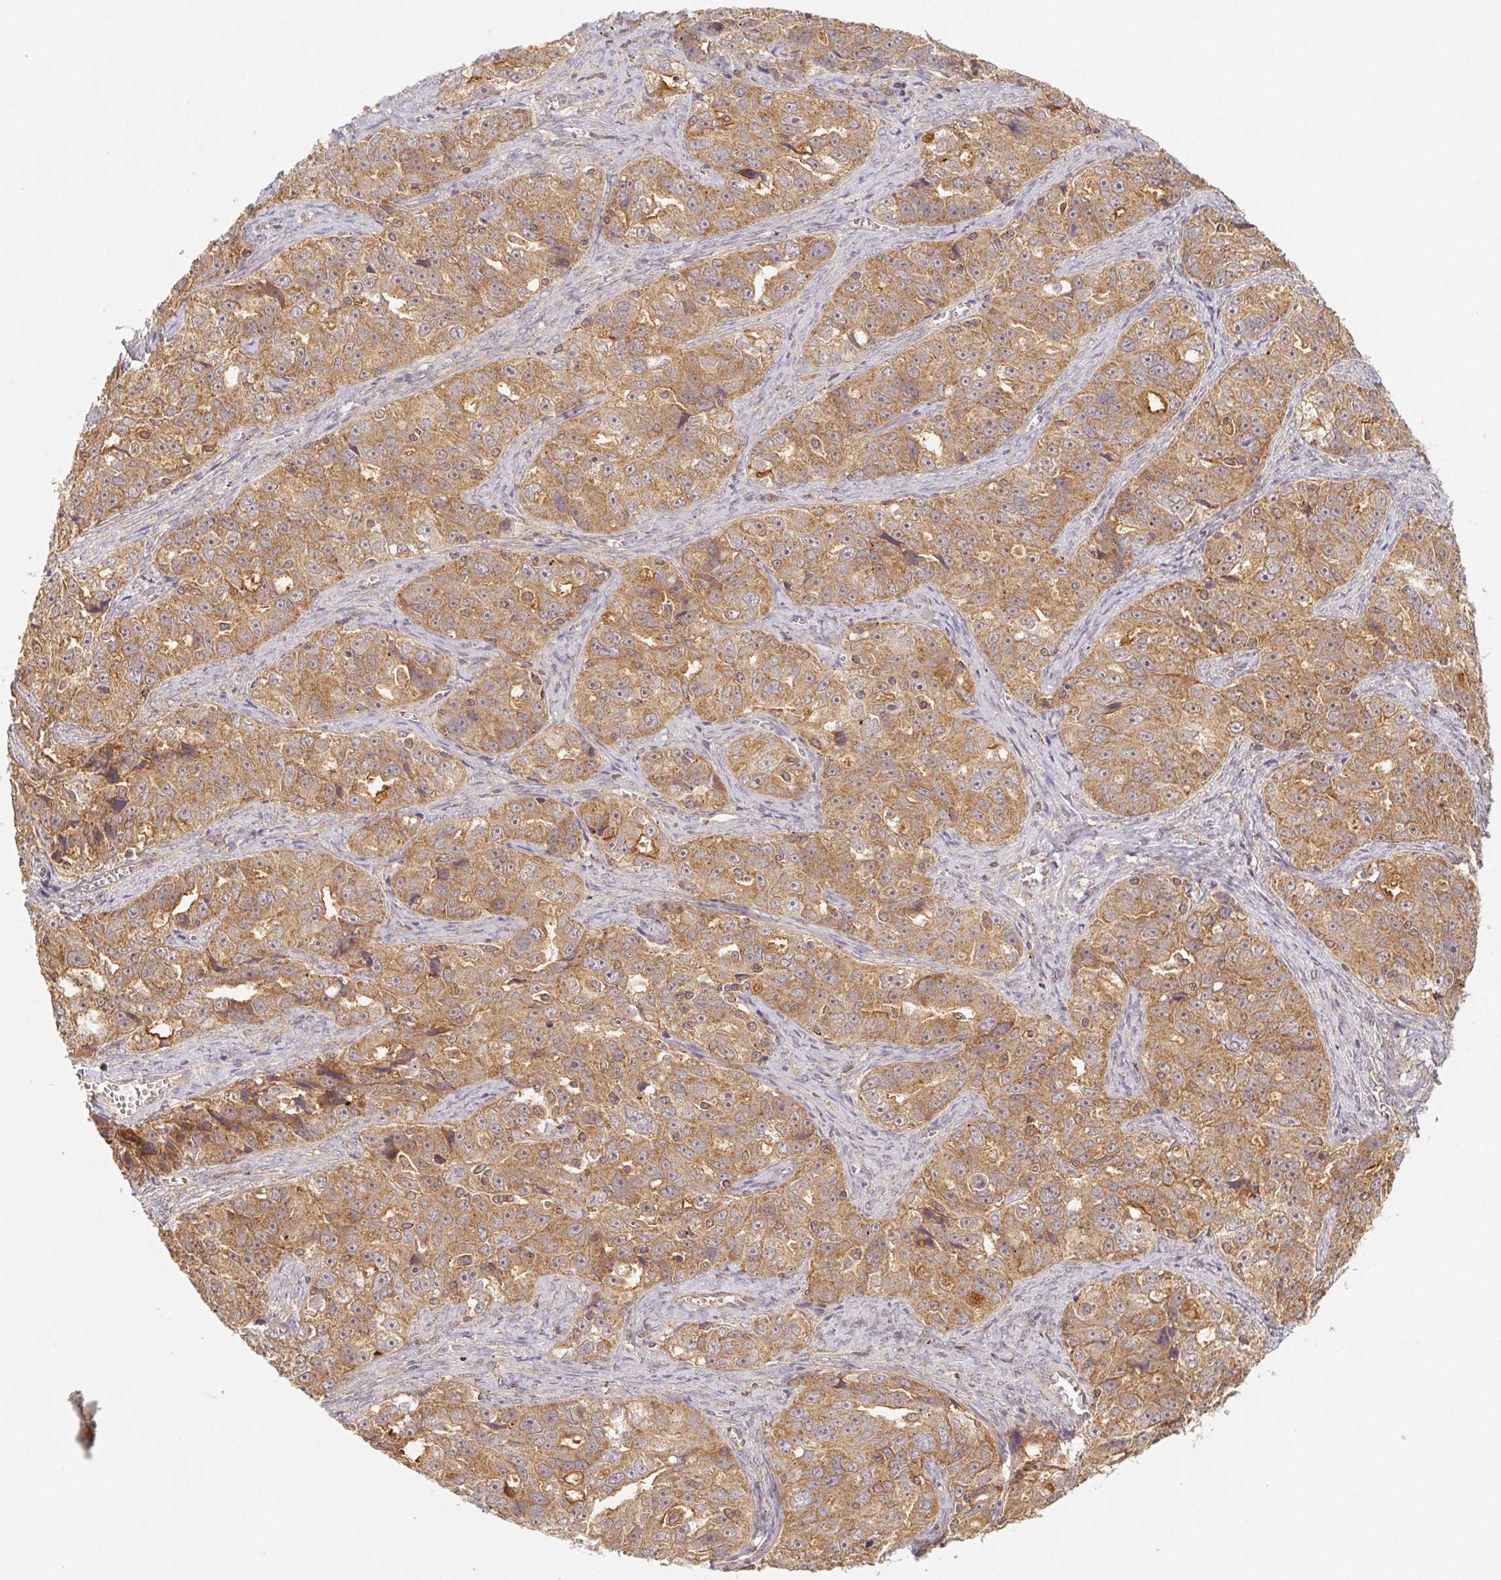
{"staining": {"intensity": "moderate", "quantity": ">75%", "location": "cytoplasmic/membranous"}, "tissue": "ovarian cancer", "cell_type": "Tumor cells", "image_type": "cancer", "snomed": [{"axis": "morphology", "description": "Cystadenocarcinoma, serous, NOS"}, {"axis": "topography", "description": "Ovary"}], "caption": "Immunohistochemistry staining of ovarian cancer (serous cystadenocarcinoma), which shows medium levels of moderate cytoplasmic/membranous expression in about >75% of tumor cells indicating moderate cytoplasmic/membranous protein staining. The staining was performed using DAB (brown) for protein detection and nuclei were counterstained in hematoxylin (blue).", "gene": "MTHFD1", "patient": {"sex": "female", "age": 51}}